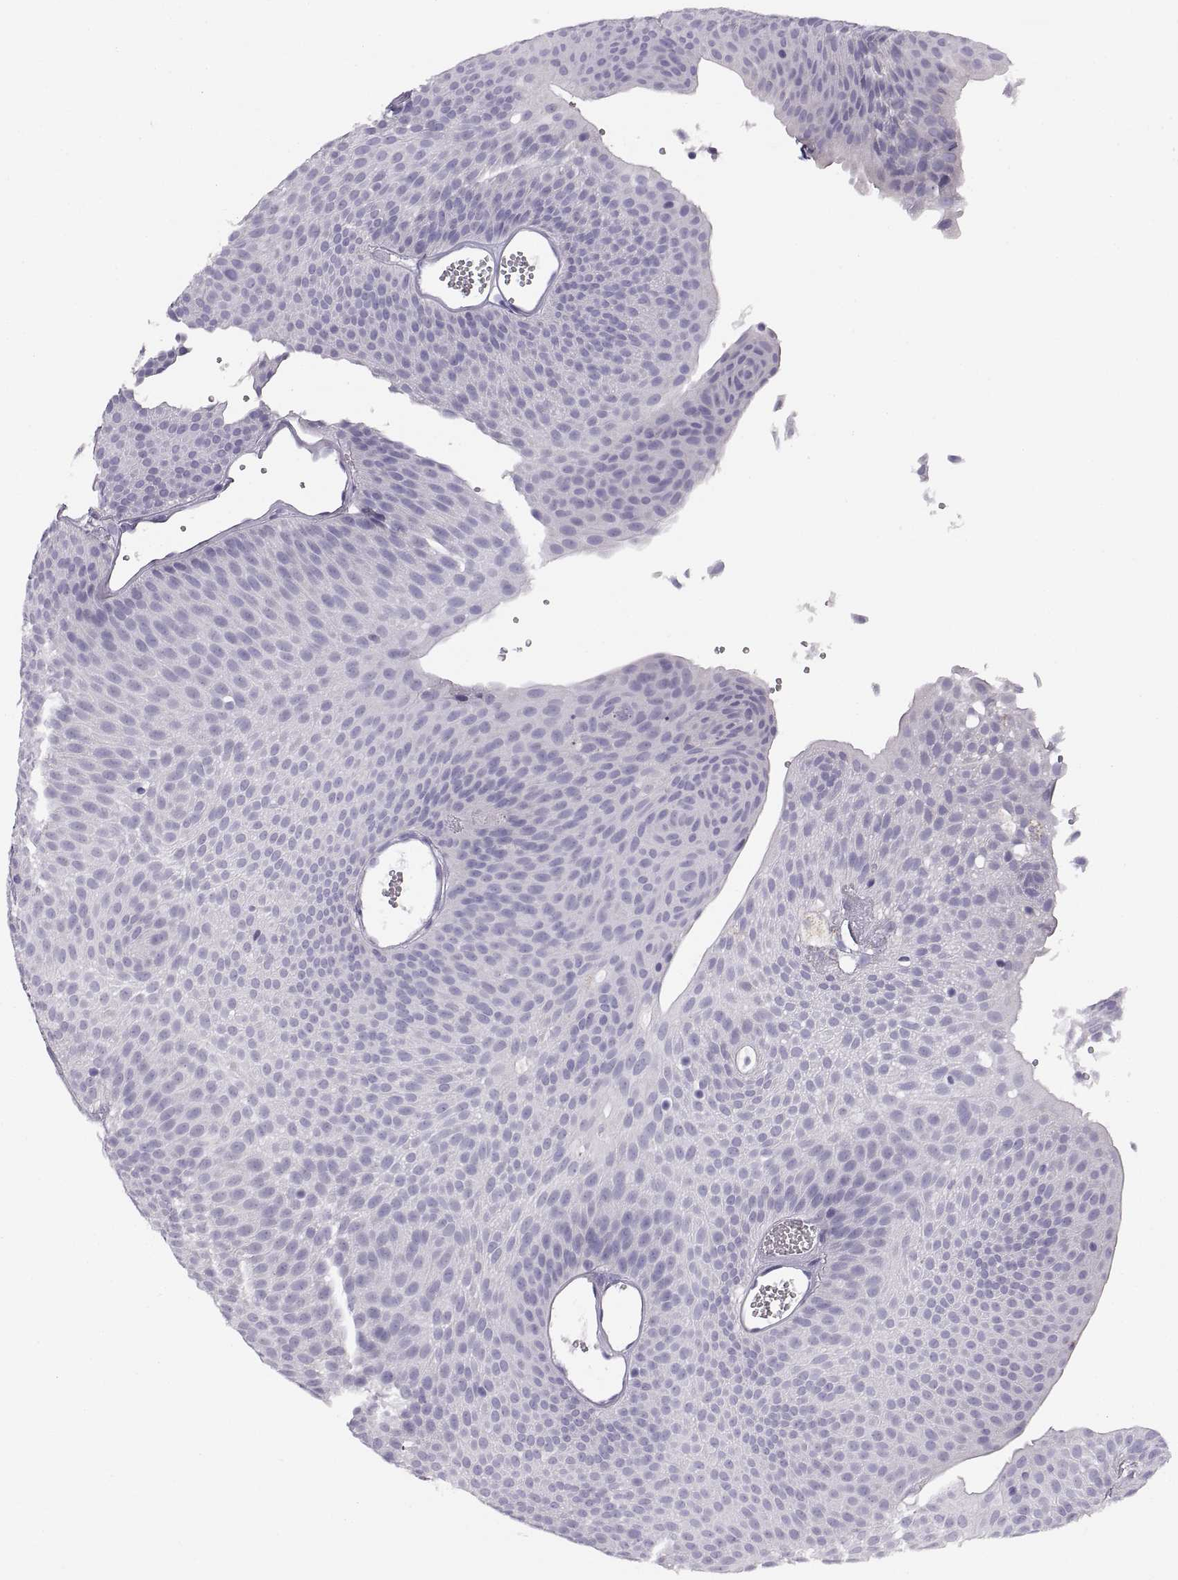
{"staining": {"intensity": "negative", "quantity": "none", "location": "none"}, "tissue": "urothelial cancer", "cell_type": "Tumor cells", "image_type": "cancer", "snomed": [{"axis": "morphology", "description": "Urothelial carcinoma, Low grade"}, {"axis": "topography", "description": "Urinary bladder"}], "caption": "Immunohistochemical staining of human low-grade urothelial carcinoma shows no significant expression in tumor cells. The staining is performed using DAB brown chromogen with nuclei counter-stained in using hematoxylin.", "gene": "COL9A3", "patient": {"sex": "male", "age": 52}}